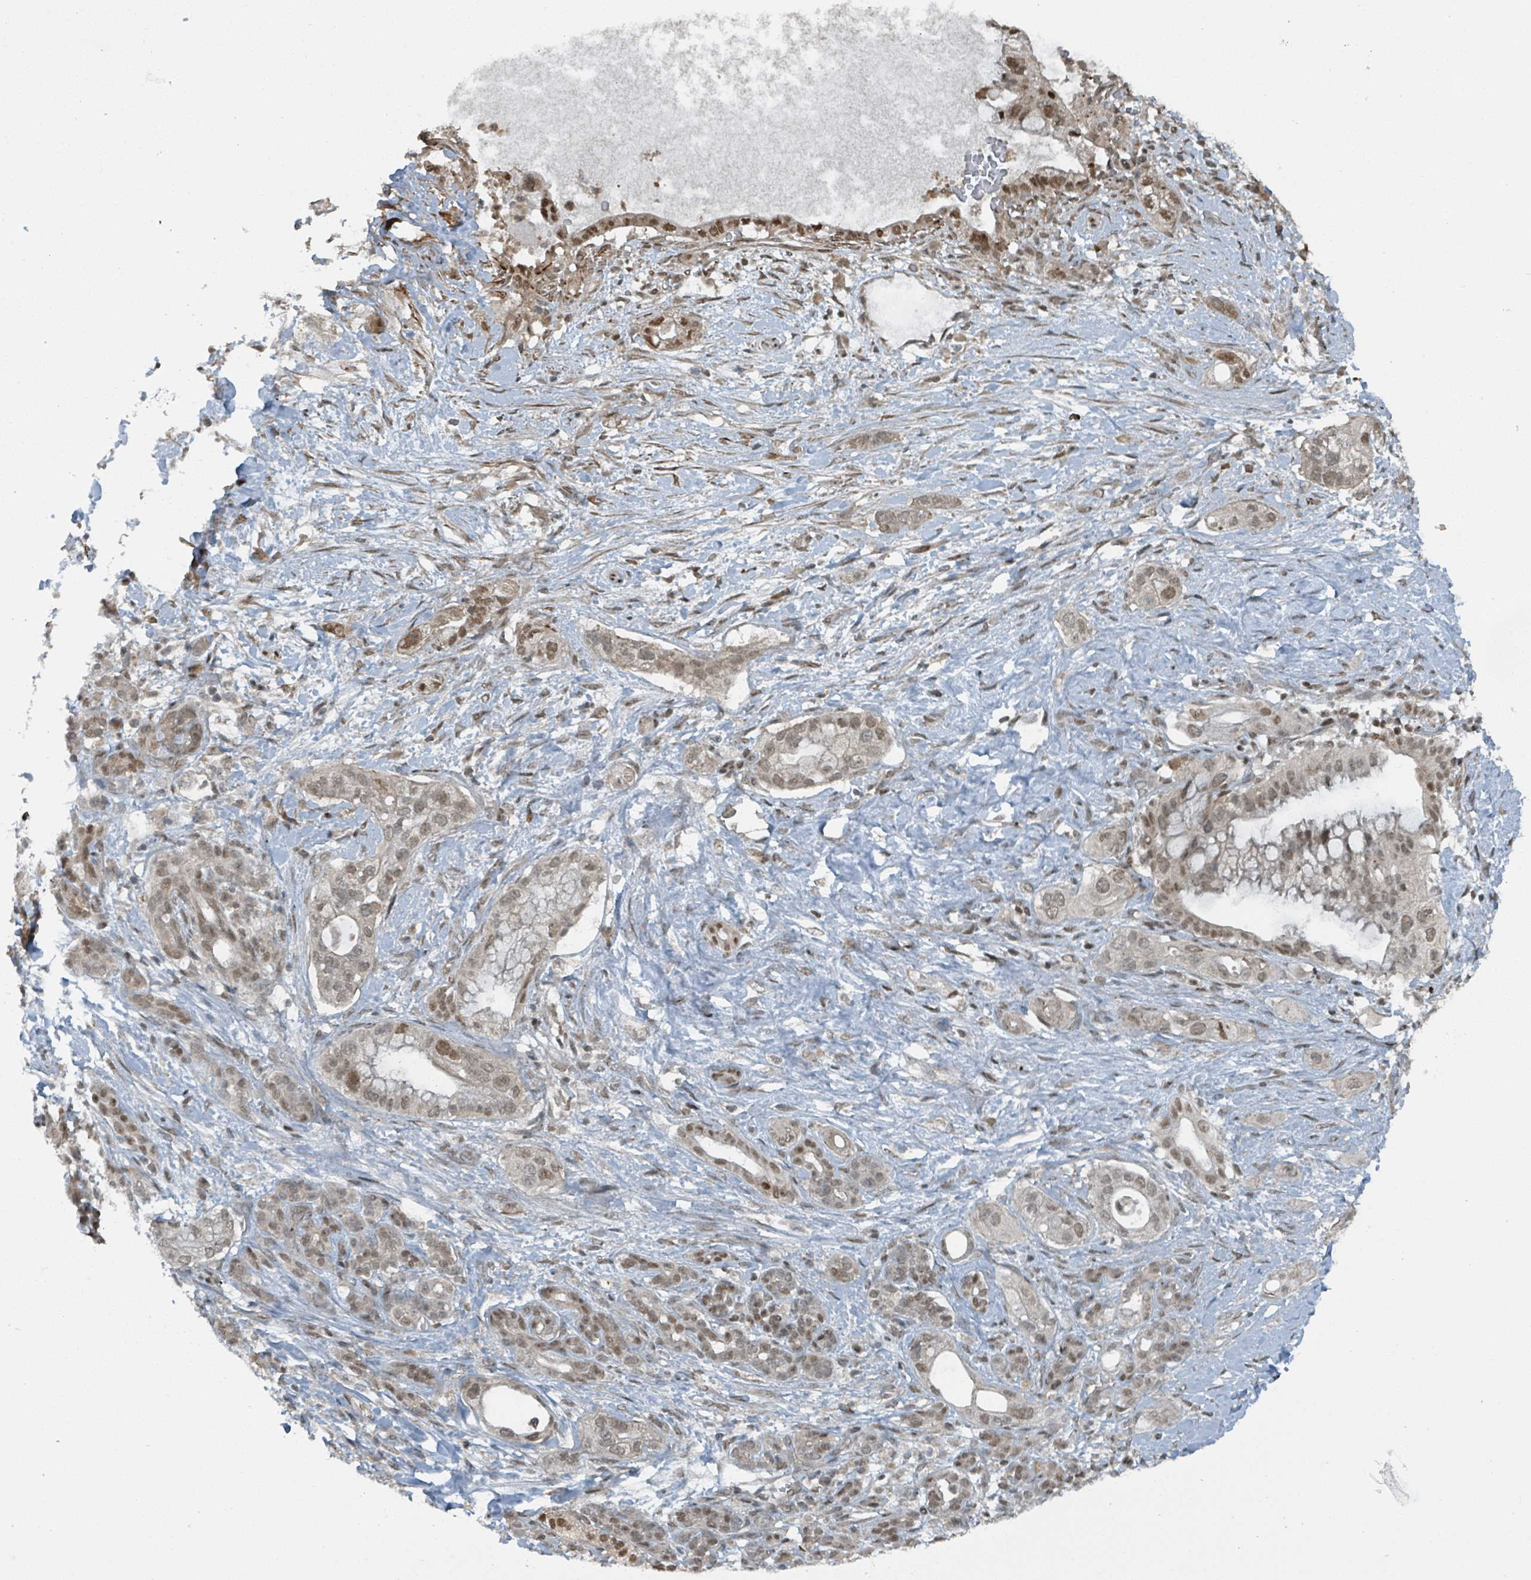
{"staining": {"intensity": "moderate", "quantity": ">75%", "location": "nuclear"}, "tissue": "pancreatic cancer", "cell_type": "Tumor cells", "image_type": "cancer", "snomed": [{"axis": "morphology", "description": "Adenocarcinoma, NOS"}, {"axis": "topography", "description": "Pancreas"}], "caption": "There is medium levels of moderate nuclear staining in tumor cells of pancreatic cancer, as demonstrated by immunohistochemical staining (brown color).", "gene": "PHIP", "patient": {"sex": "male", "age": 44}}